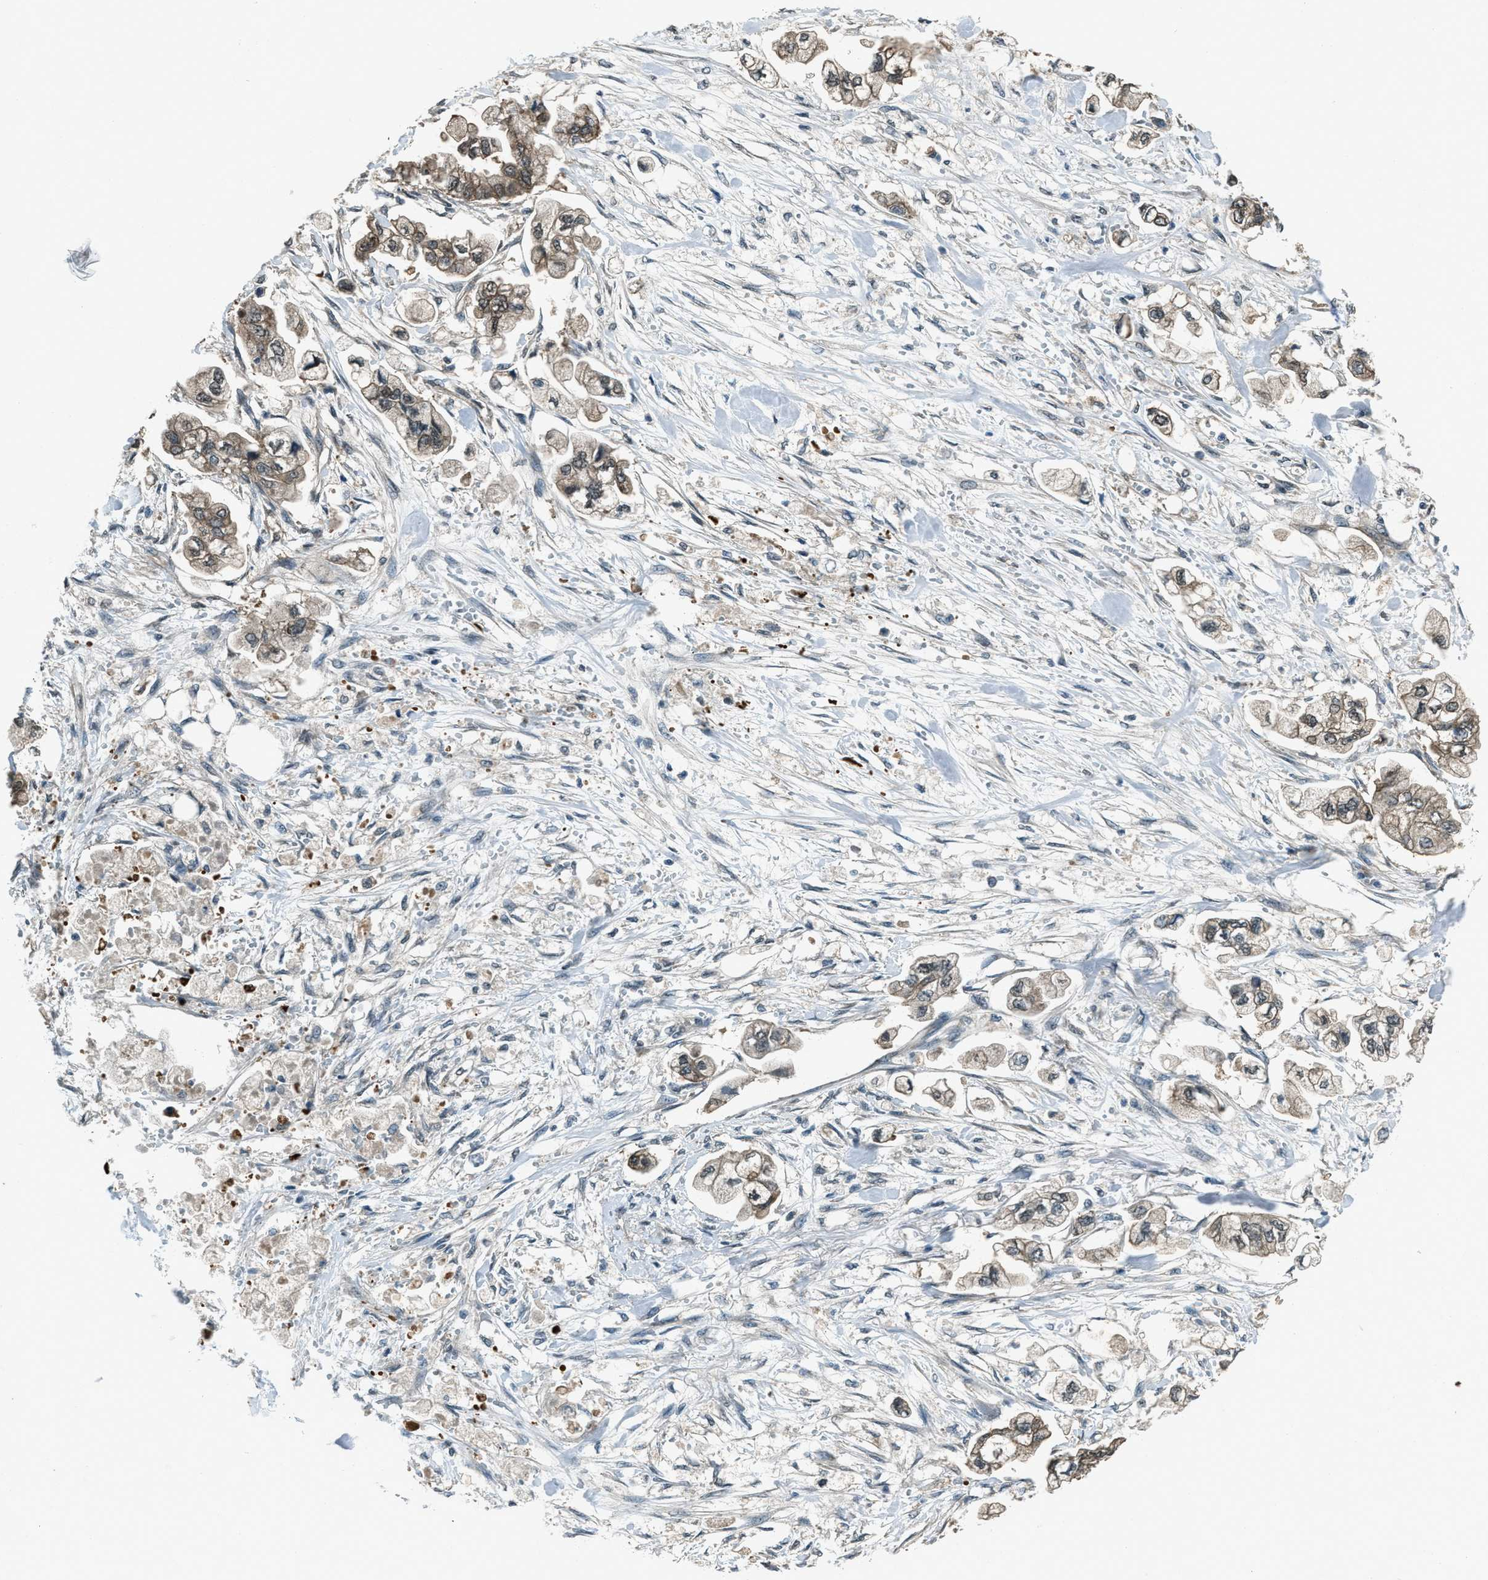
{"staining": {"intensity": "weak", "quantity": ">75%", "location": "cytoplasmic/membranous"}, "tissue": "stomach cancer", "cell_type": "Tumor cells", "image_type": "cancer", "snomed": [{"axis": "morphology", "description": "Normal tissue, NOS"}, {"axis": "morphology", "description": "Adenocarcinoma, NOS"}, {"axis": "topography", "description": "Stomach"}], "caption": "The micrograph reveals immunohistochemical staining of stomach cancer. There is weak cytoplasmic/membranous expression is present in approximately >75% of tumor cells.", "gene": "SVIL", "patient": {"sex": "male", "age": 62}}